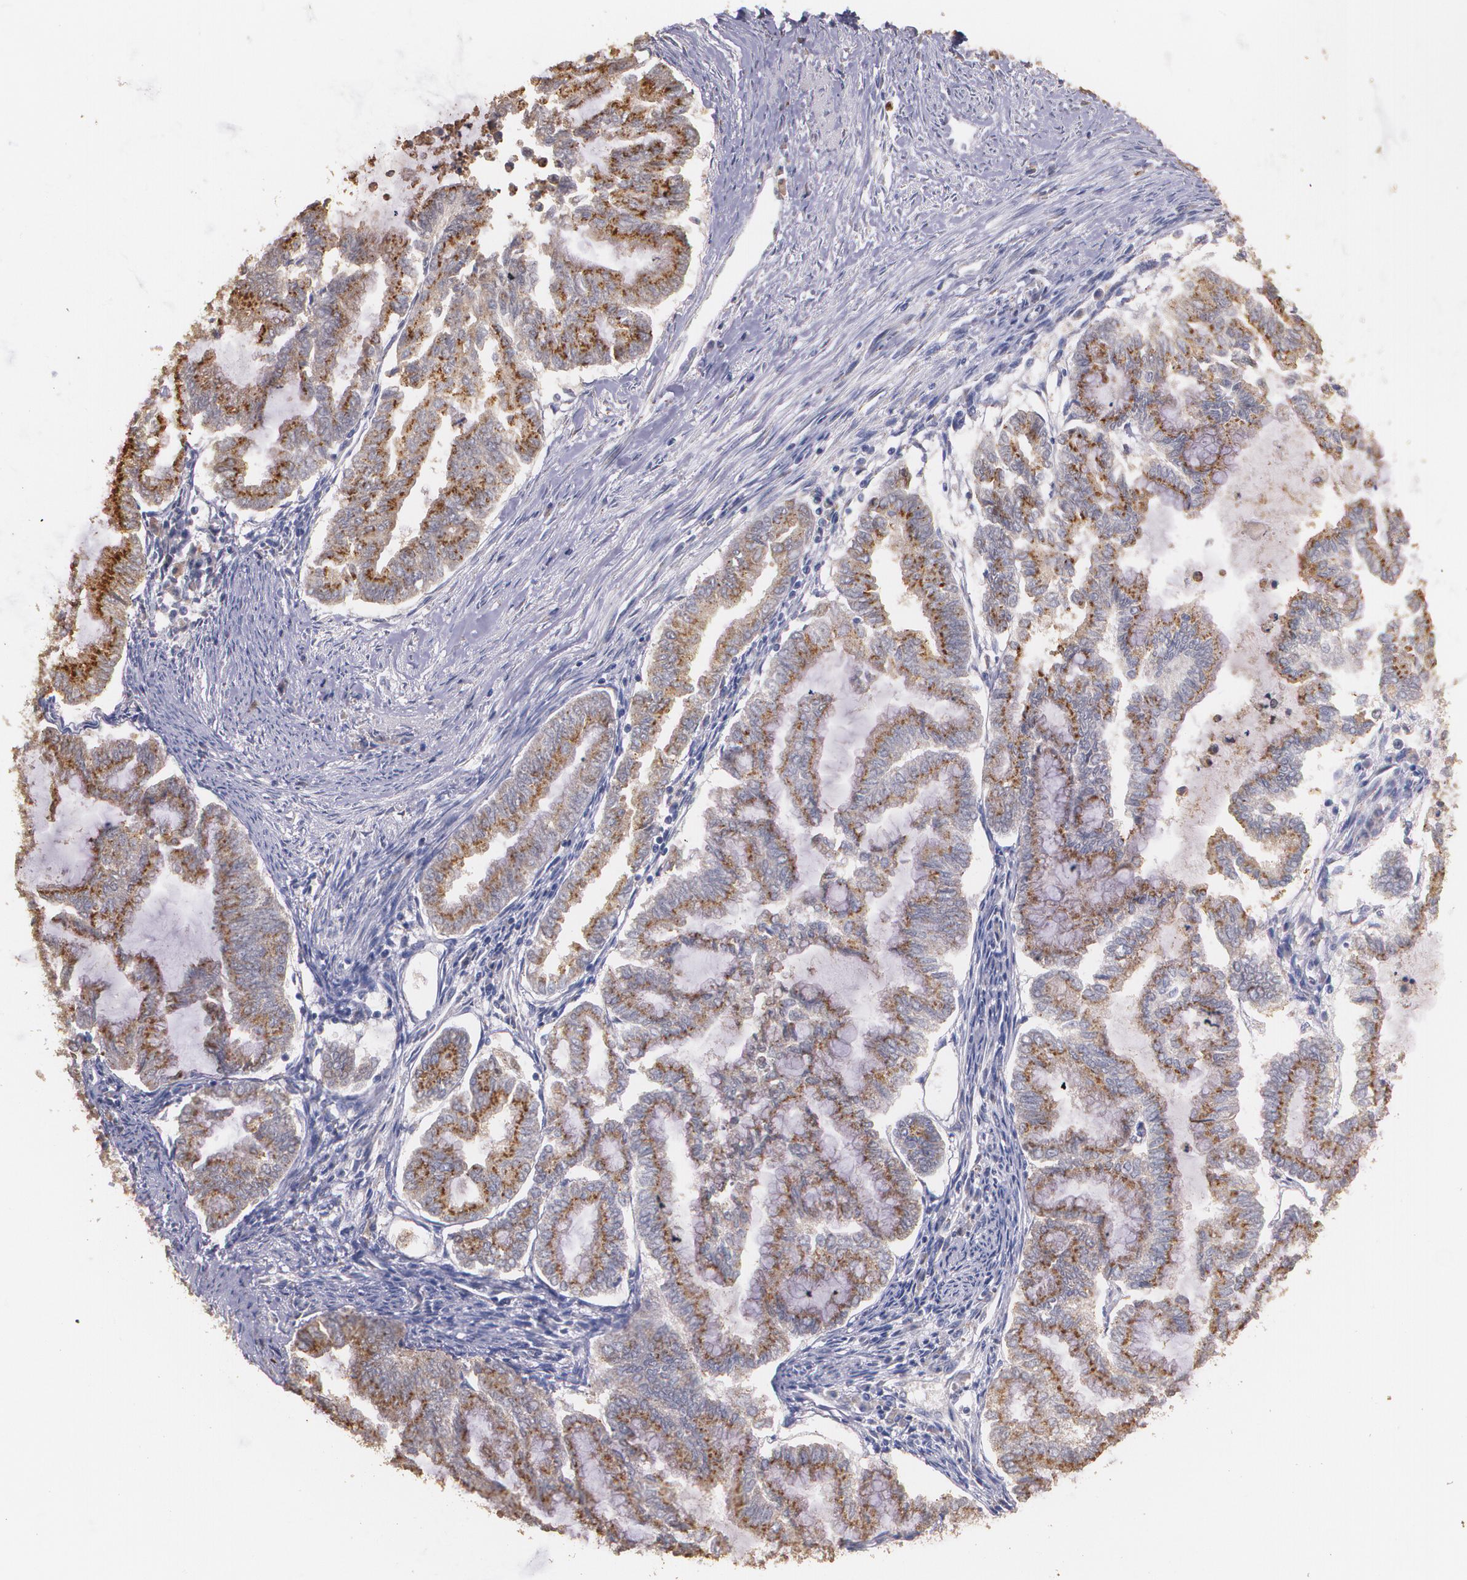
{"staining": {"intensity": "moderate", "quantity": ">75%", "location": "cytoplasmic/membranous"}, "tissue": "endometrial cancer", "cell_type": "Tumor cells", "image_type": "cancer", "snomed": [{"axis": "morphology", "description": "Adenocarcinoma, NOS"}, {"axis": "topography", "description": "Endometrium"}], "caption": "Approximately >75% of tumor cells in human adenocarcinoma (endometrial) display moderate cytoplasmic/membranous protein expression as visualized by brown immunohistochemical staining.", "gene": "ATF3", "patient": {"sex": "female", "age": 79}}